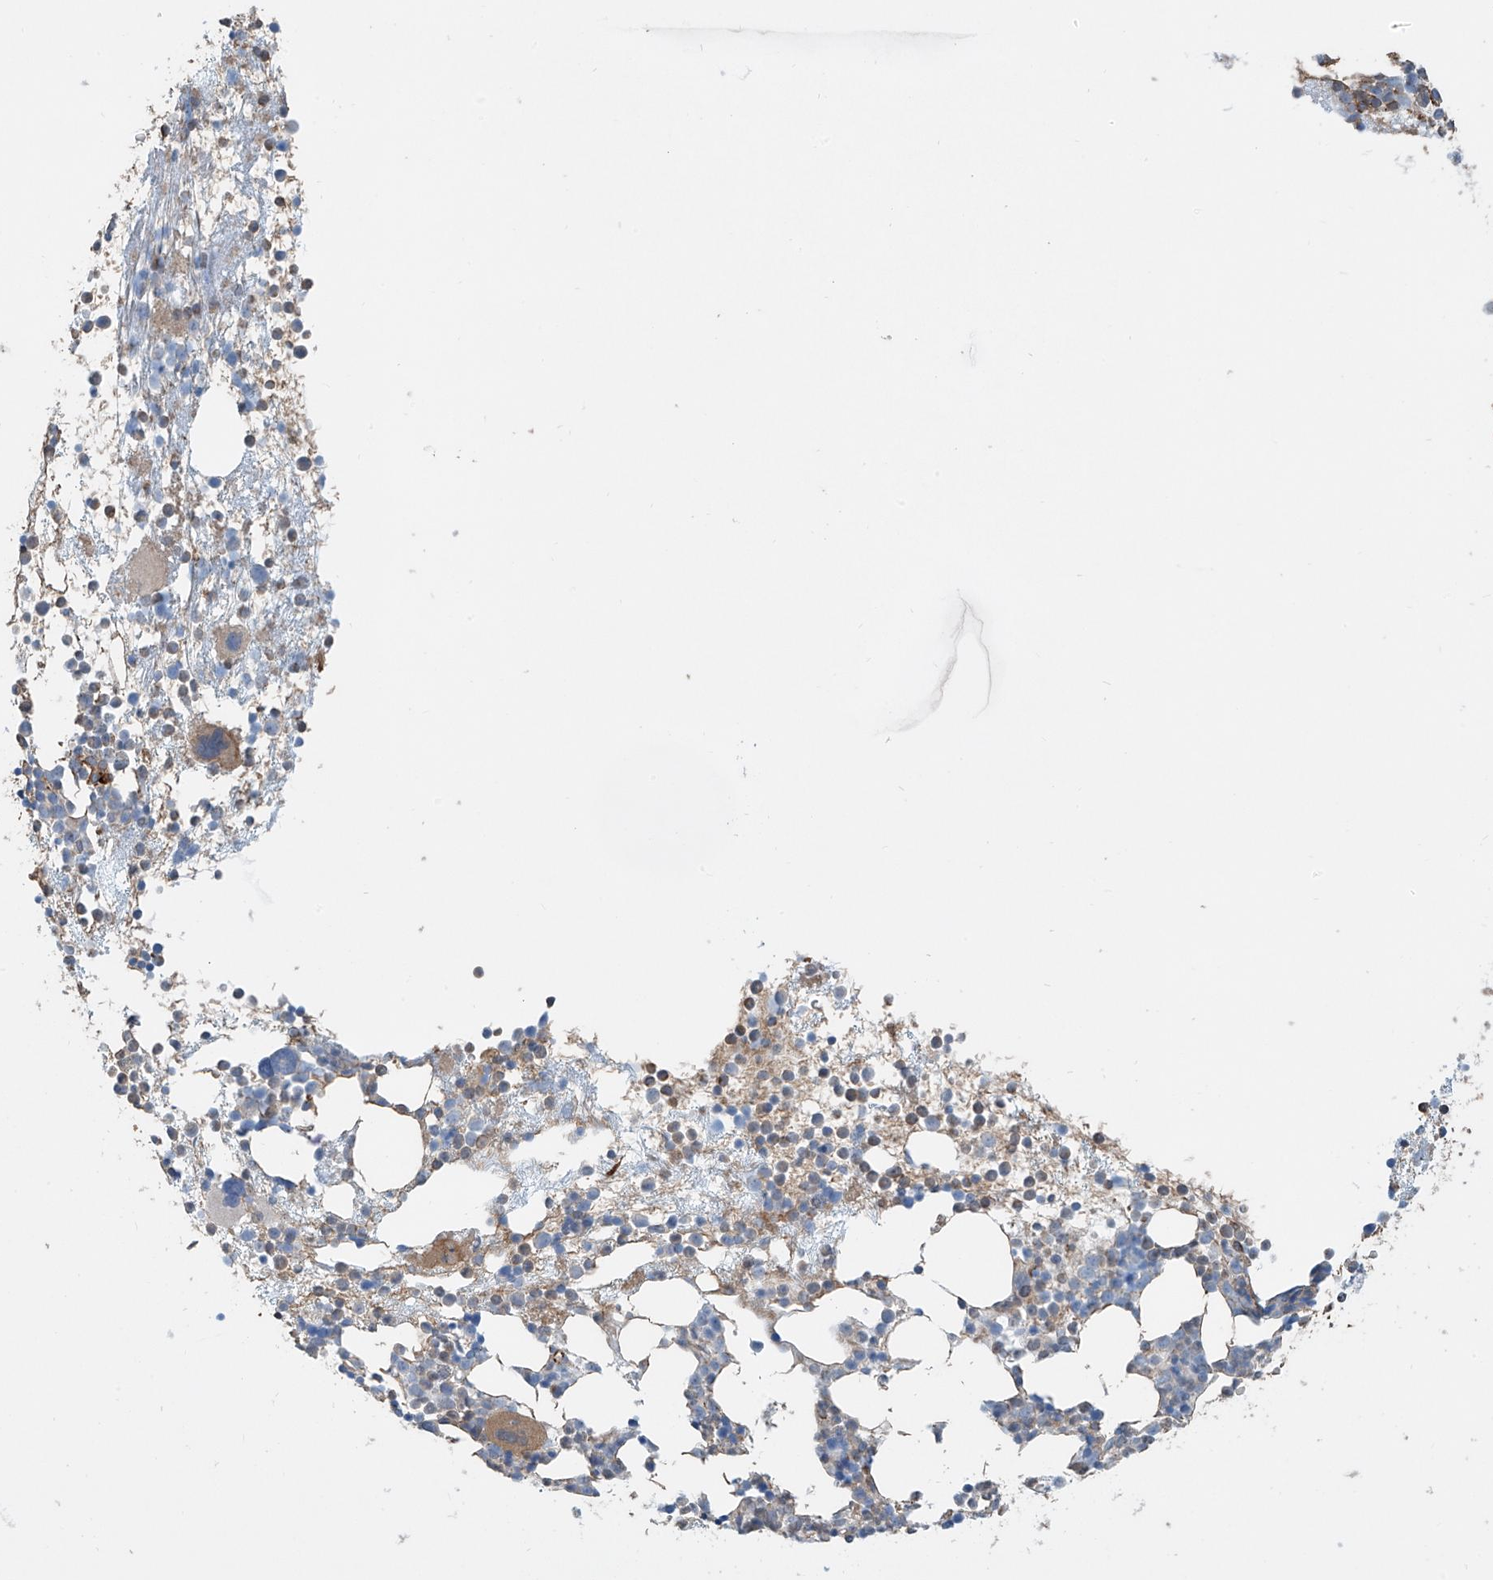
{"staining": {"intensity": "moderate", "quantity": "<25%", "location": "cytoplasmic/membranous"}, "tissue": "bone marrow", "cell_type": "Hematopoietic cells", "image_type": "normal", "snomed": [{"axis": "morphology", "description": "Normal tissue, NOS"}, {"axis": "topography", "description": "Bone marrow"}], "caption": "Immunohistochemical staining of unremarkable bone marrow demonstrates moderate cytoplasmic/membranous protein staining in approximately <25% of hematopoietic cells. Nuclei are stained in blue.", "gene": "SH3BGRL3", "patient": {"sex": "female", "age": 57}}